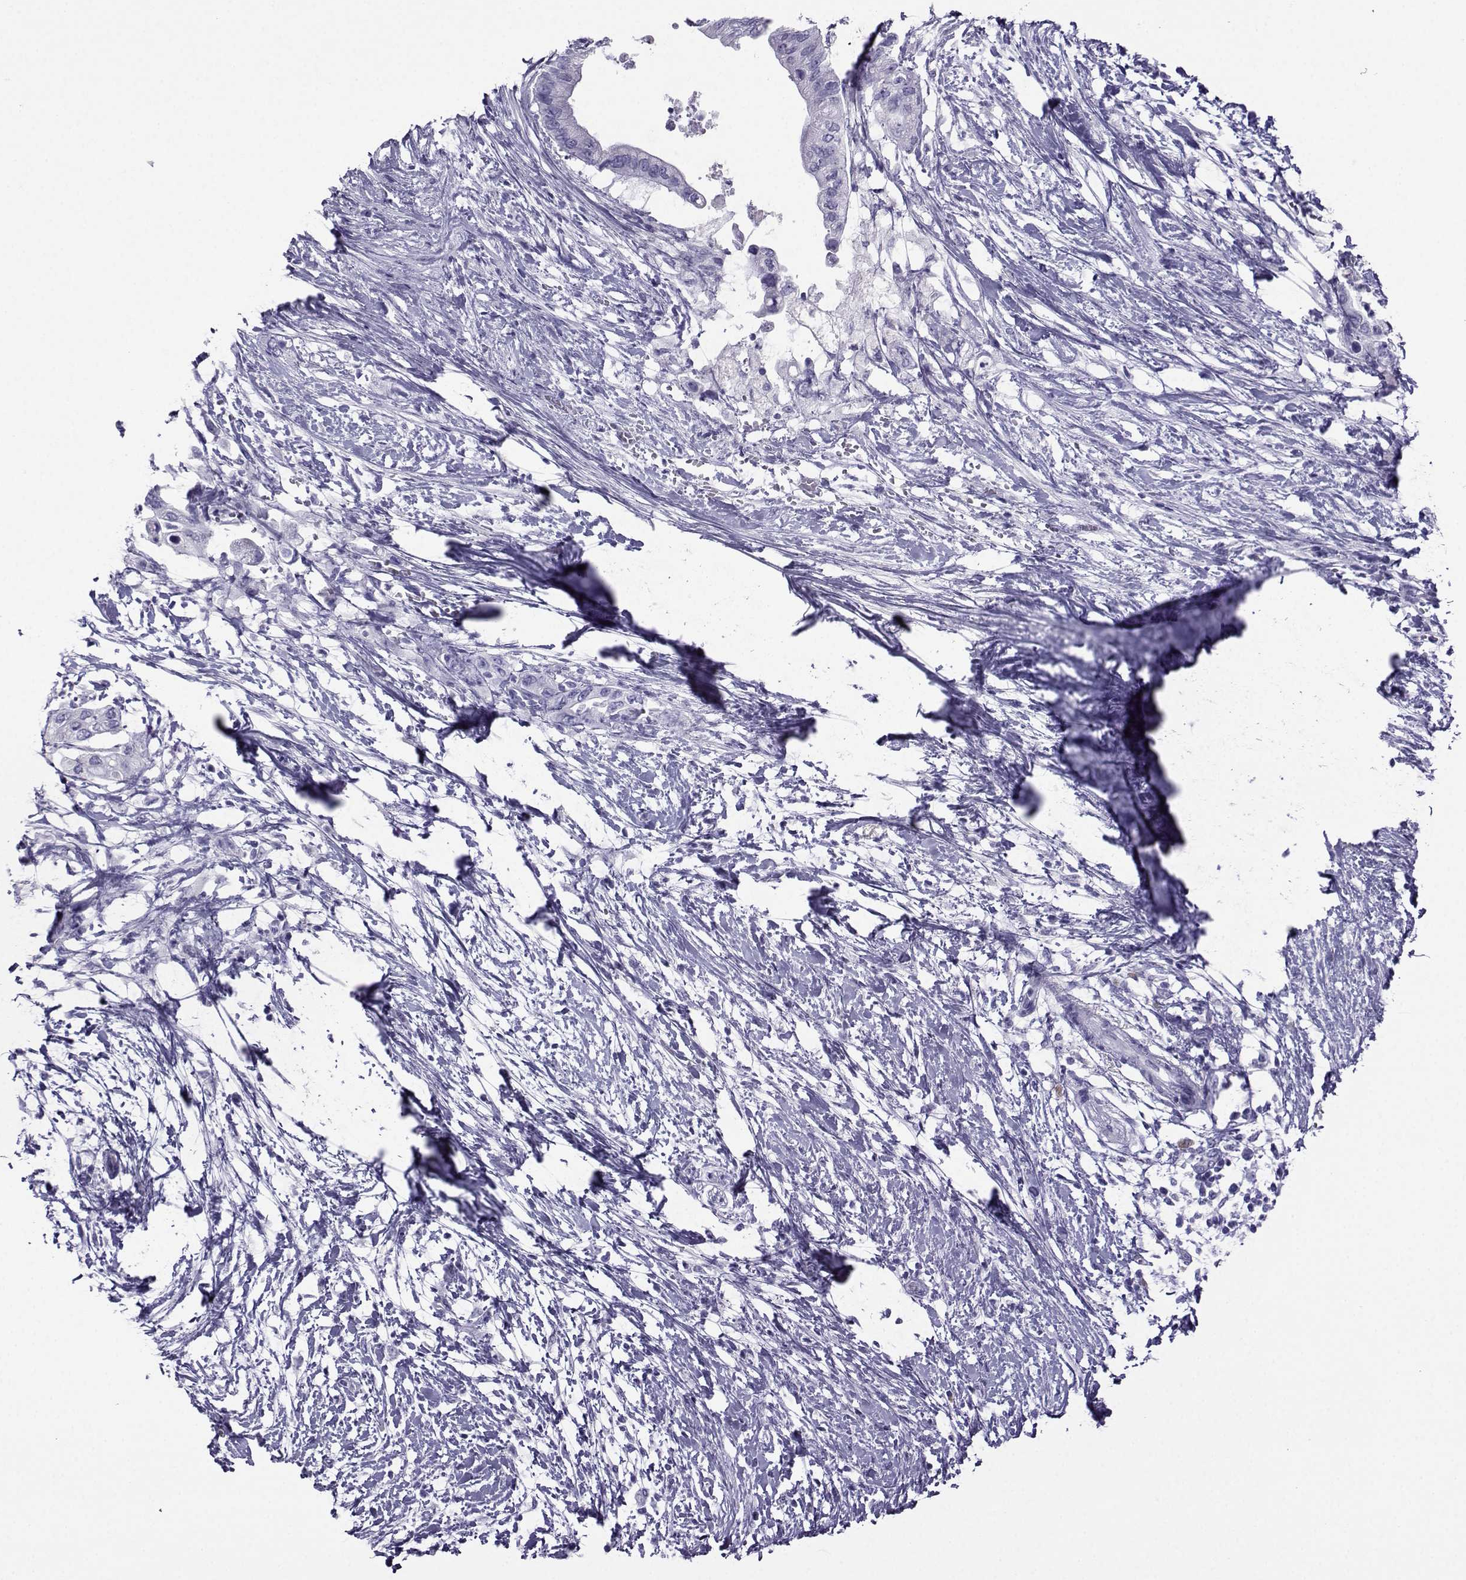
{"staining": {"intensity": "negative", "quantity": "none", "location": "none"}, "tissue": "pancreatic cancer", "cell_type": "Tumor cells", "image_type": "cancer", "snomed": [{"axis": "morphology", "description": "Adenocarcinoma, NOS"}, {"axis": "topography", "description": "Pancreas"}], "caption": "Tumor cells are negative for brown protein staining in pancreatic cancer (adenocarcinoma). (Stains: DAB IHC with hematoxylin counter stain, Microscopy: brightfield microscopy at high magnification).", "gene": "CRYBB1", "patient": {"sex": "female", "age": 72}}